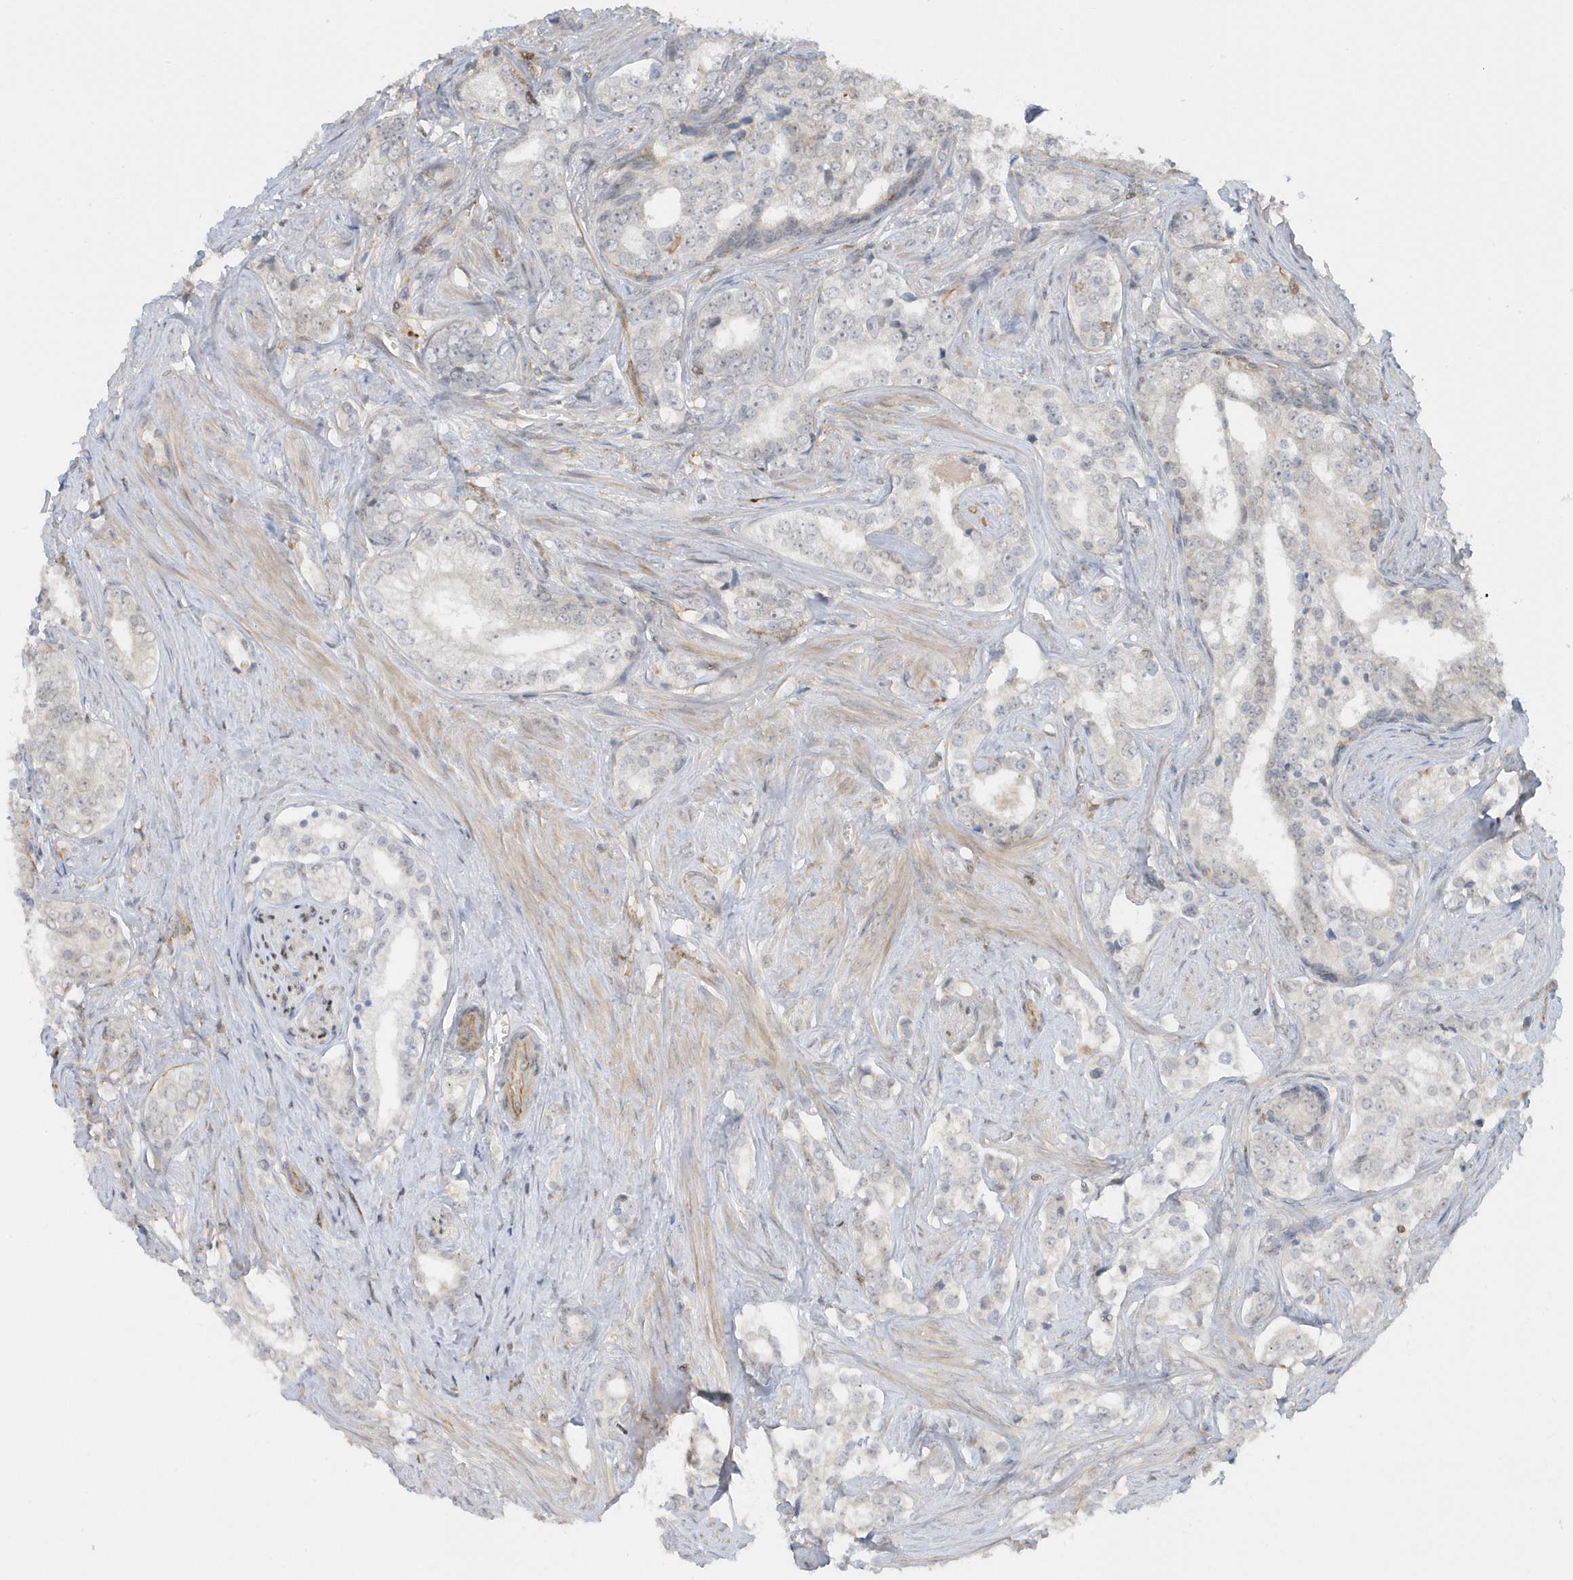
{"staining": {"intensity": "negative", "quantity": "none", "location": "none"}, "tissue": "prostate cancer", "cell_type": "Tumor cells", "image_type": "cancer", "snomed": [{"axis": "morphology", "description": "Adenocarcinoma, High grade"}, {"axis": "topography", "description": "Prostate"}], "caption": "Tumor cells are negative for protein expression in human prostate adenocarcinoma (high-grade). The staining was performed using DAB (3,3'-diaminobenzidine) to visualize the protein expression in brown, while the nuclei were stained in blue with hematoxylin (Magnification: 20x).", "gene": "ZBTB8A", "patient": {"sex": "male", "age": 66}}